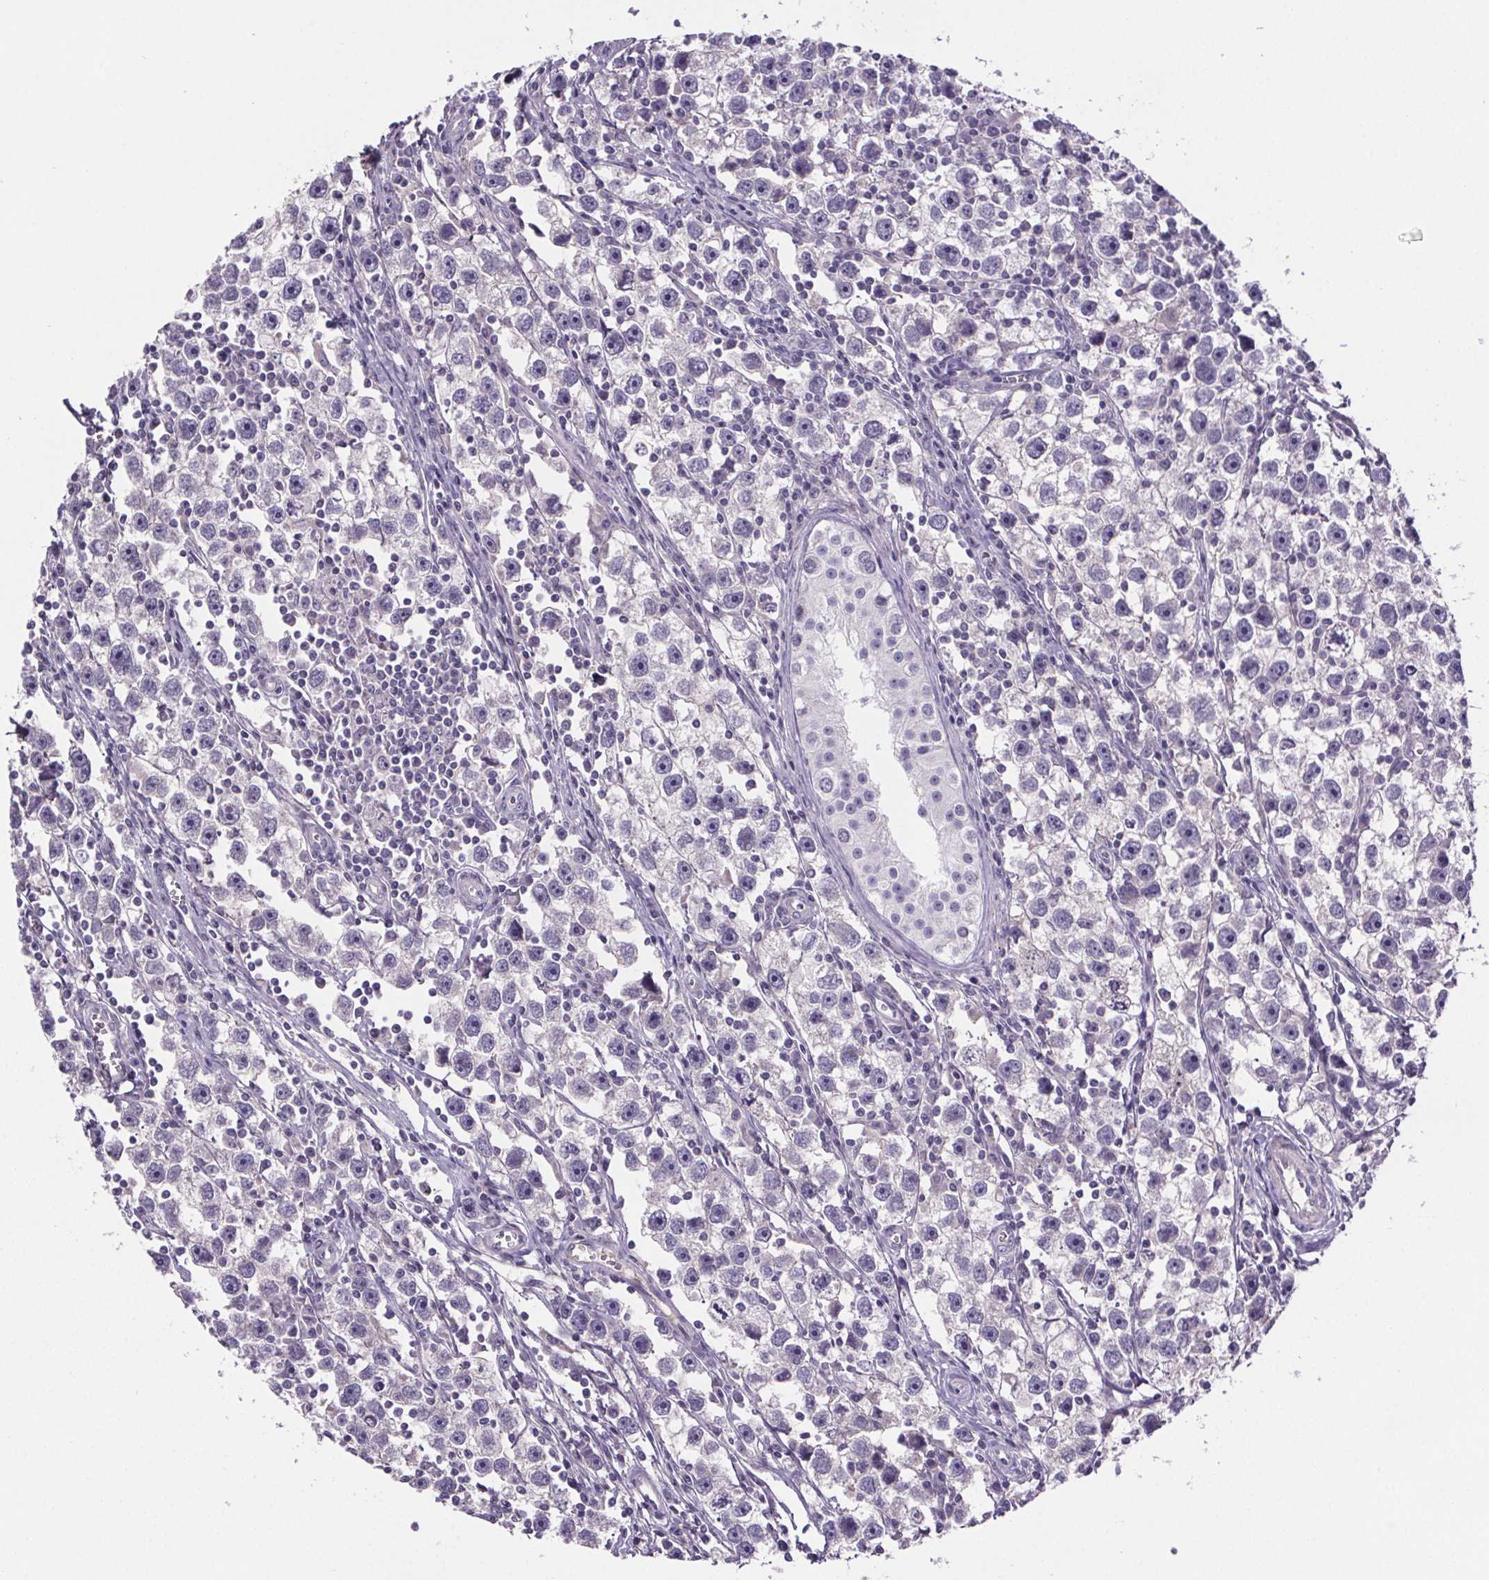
{"staining": {"intensity": "negative", "quantity": "none", "location": "none"}, "tissue": "testis cancer", "cell_type": "Tumor cells", "image_type": "cancer", "snomed": [{"axis": "morphology", "description": "Seminoma, NOS"}, {"axis": "topography", "description": "Testis"}], "caption": "Testis seminoma was stained to show a protein in brown. There is no significant staining in tumor cells.", "gene": "CUBN", "patient": {"sex": "male", "age": 30}}